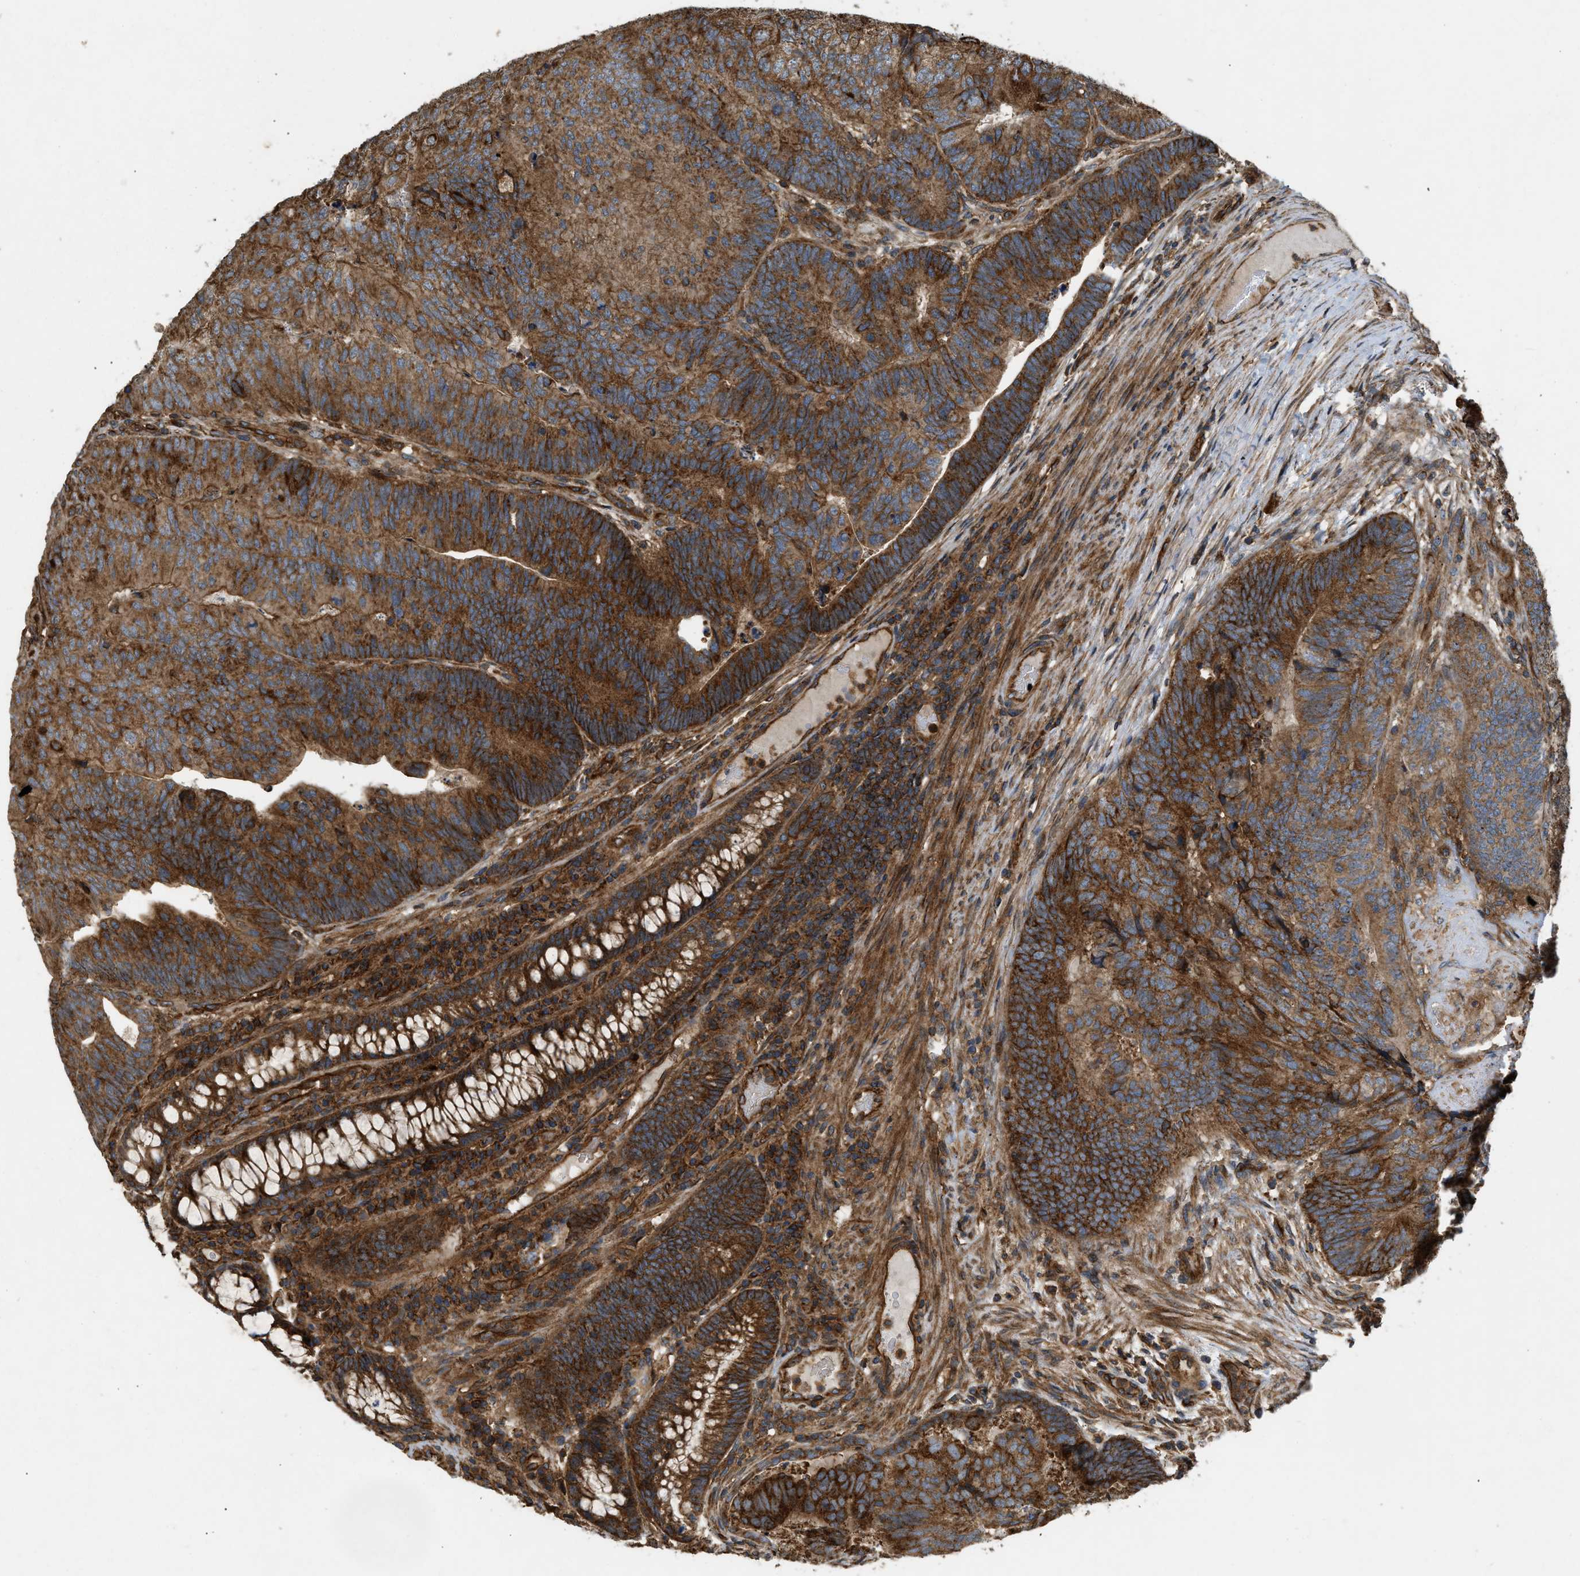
{"staining": {"intensity": "strong", "quantity": ">75%", "location": "cytoplasmic/membranous"}, "tissue": "colorectal cancer", "cell_type": "Tumor cells", "image_type": "cancer", "snomed": [{"axis": "morphology", "description": "Adenocarcinoma, NOS"}, {"axis": "topography", "description": "Colon"}], "caption": "Colorectal cancer (adenocarcinoma) stained with immunohistochemistry displays strong cytoplasmic/membranous staining in approximately >75% of tumor cells. (DAB = brown stain, brightfield microscopy at high magnification).", "gene": "GNB4", "patient": {"sex": "female", "age": 67}}